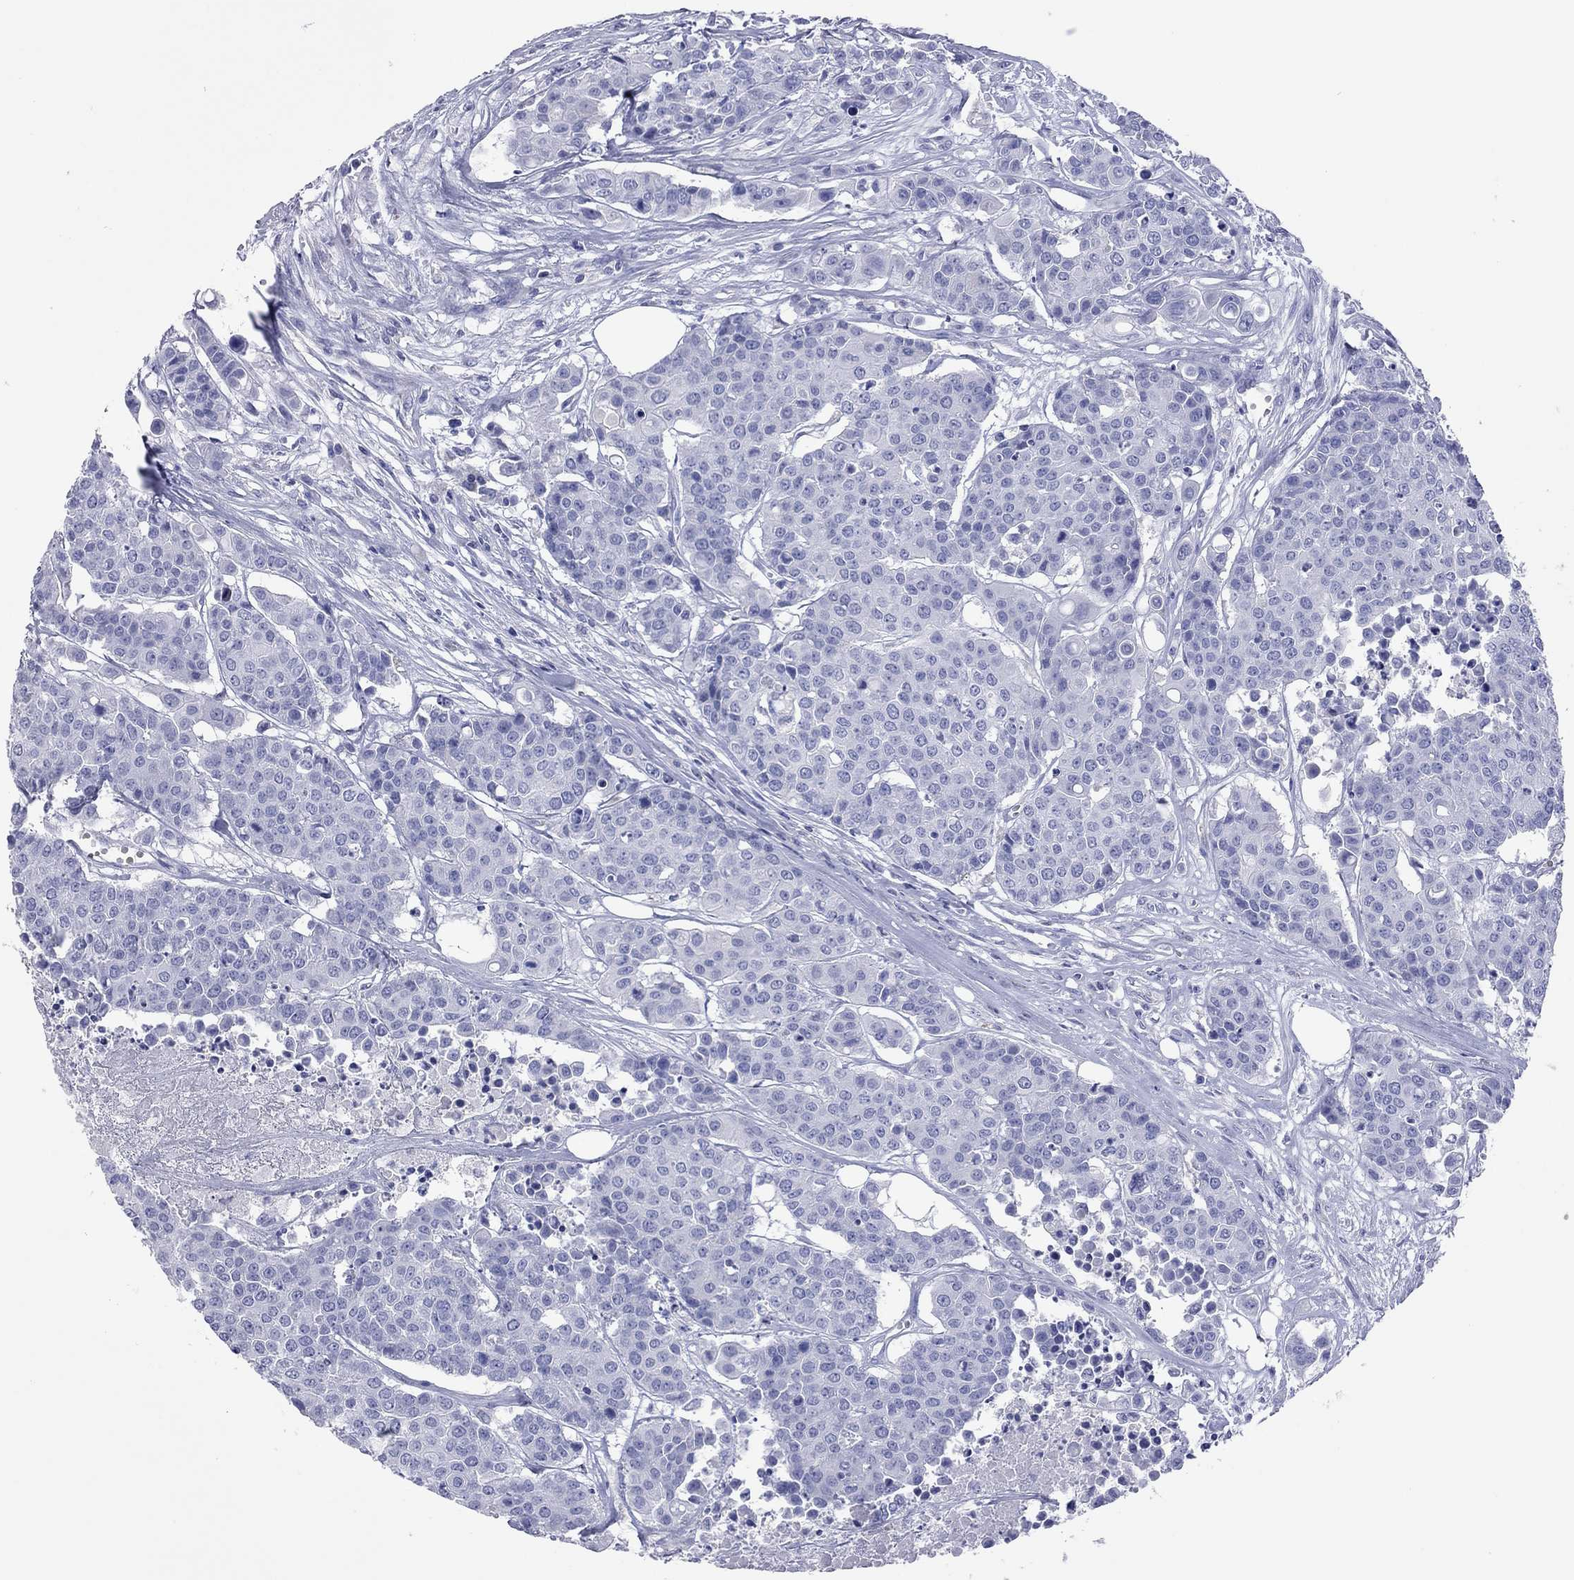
{"staining": {"intensity": "negative", "quantity": "none", "location": "none"}, "tissue": "carcinoid", "cell_type": "Tumor cells", "image_type": "cancer", "snomed": [{"axis": "morphology", "description": "Carcinoid, malignant, NOS"}, {"axis": "topography", "description": "Colon"}], "caption": "Protein analysis of malignant carcinoid exhibits no significant staining in tumor cells. Brightfield microscopy of immunohistochemistry stained with DAB (brown) and hematoxylin (blue), captured at high magnification.", "gene": "VSIG10", "patient": {"sex": "male", "age": 81}}